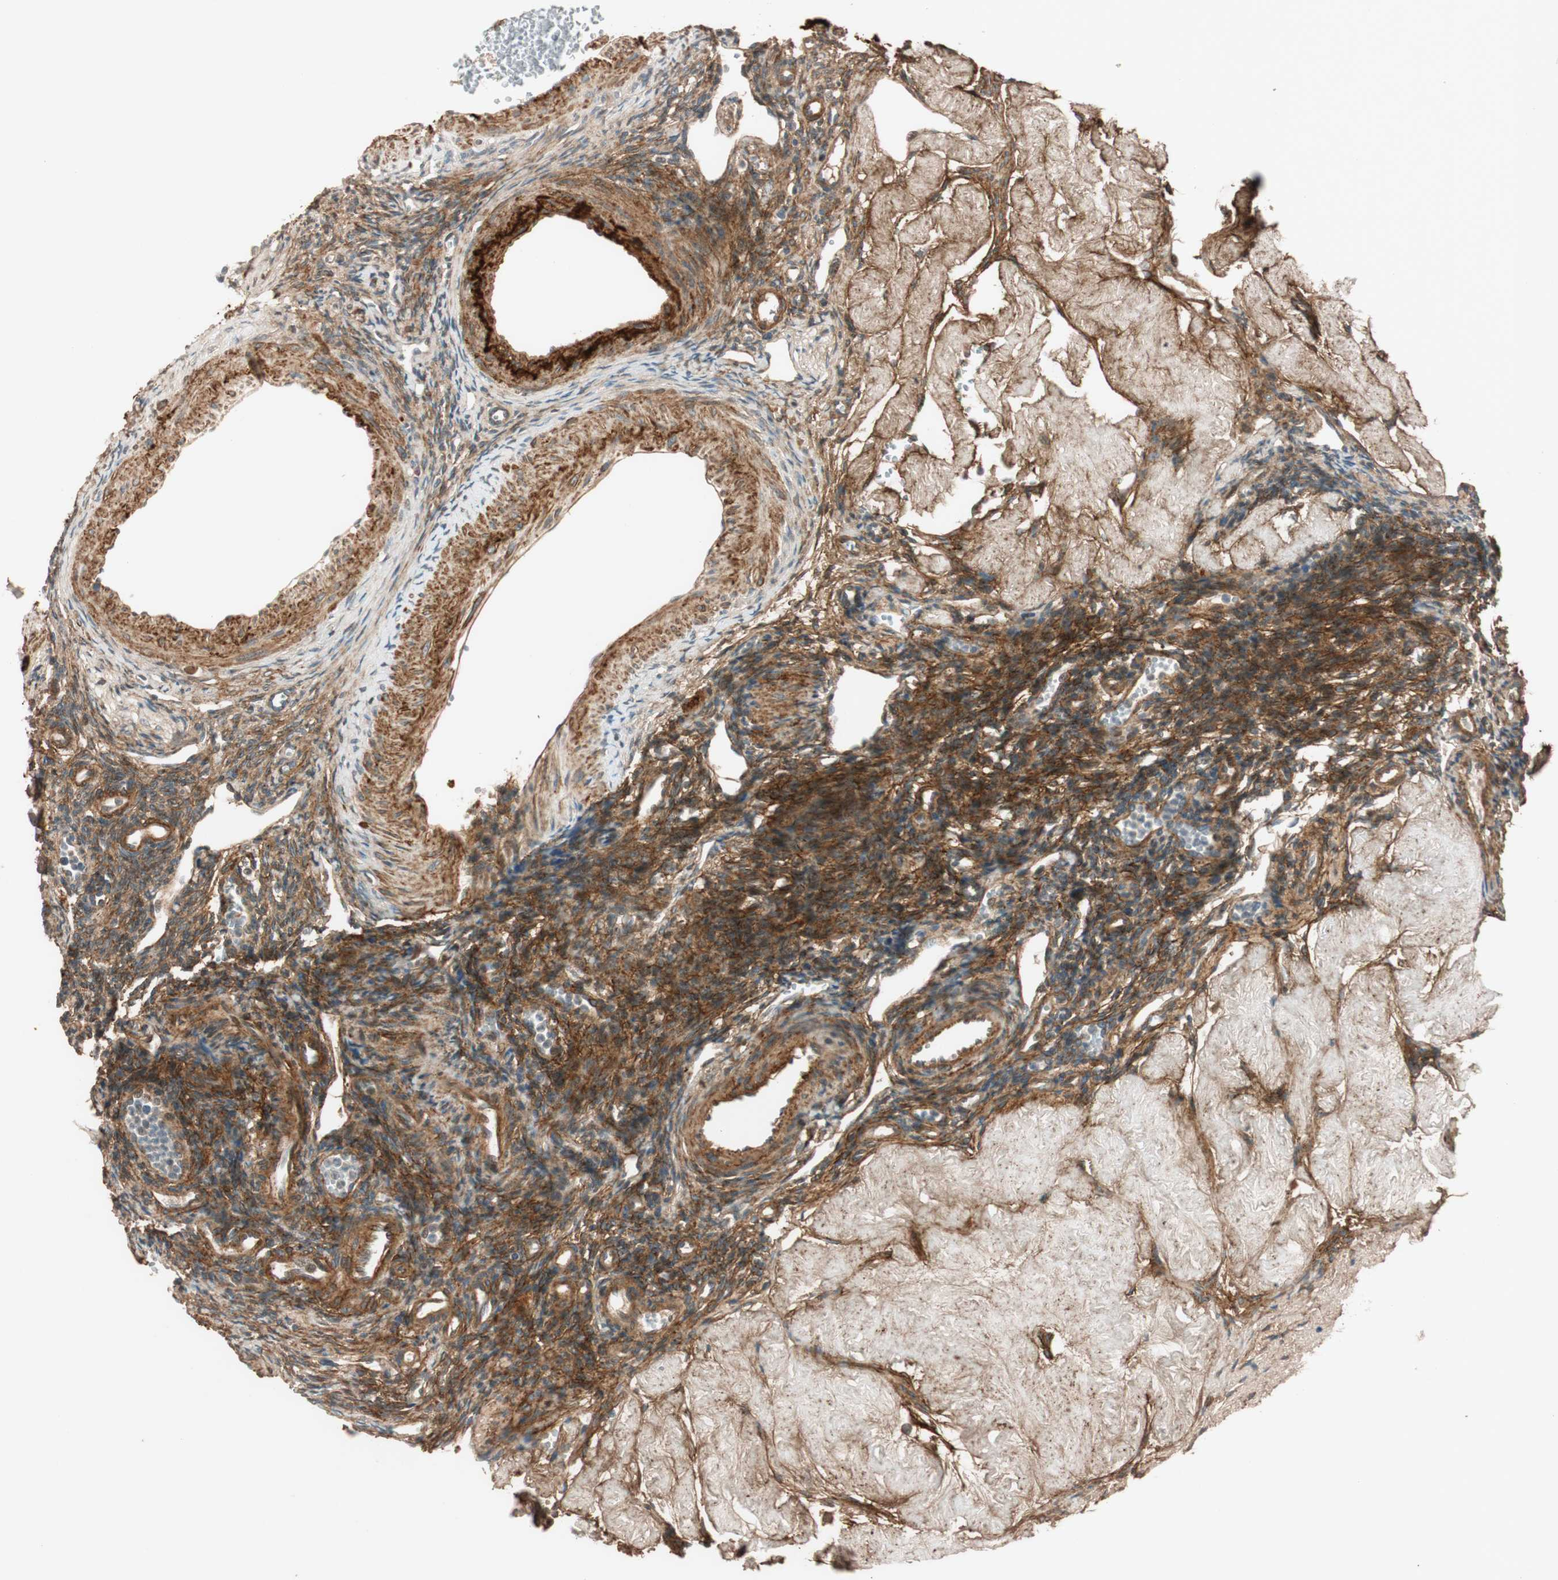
{"staining": {"intensity": "strong", "quantity": ">75%", "location": "cytoplasmic/membranous"}, "tissue": "ovary", "cell_type": "Ovarian stroma cells", "image_type": "normal", "snomed": [{"axis": "morphology", "description": "Normal tissue, NOS"}, {"axis": "topography", "description": "Ovary"}], "caption": "This image shows unremarkable ovary stained with immunohistochemistry to label a protein in brown. The cytoplasmic/membranous of ovarian stroma cells show strong positivity for the protein. Nuclei are counter-stained blue.", "gene": "EPHA6", "patient": {"sex": "female", "age": 33}}